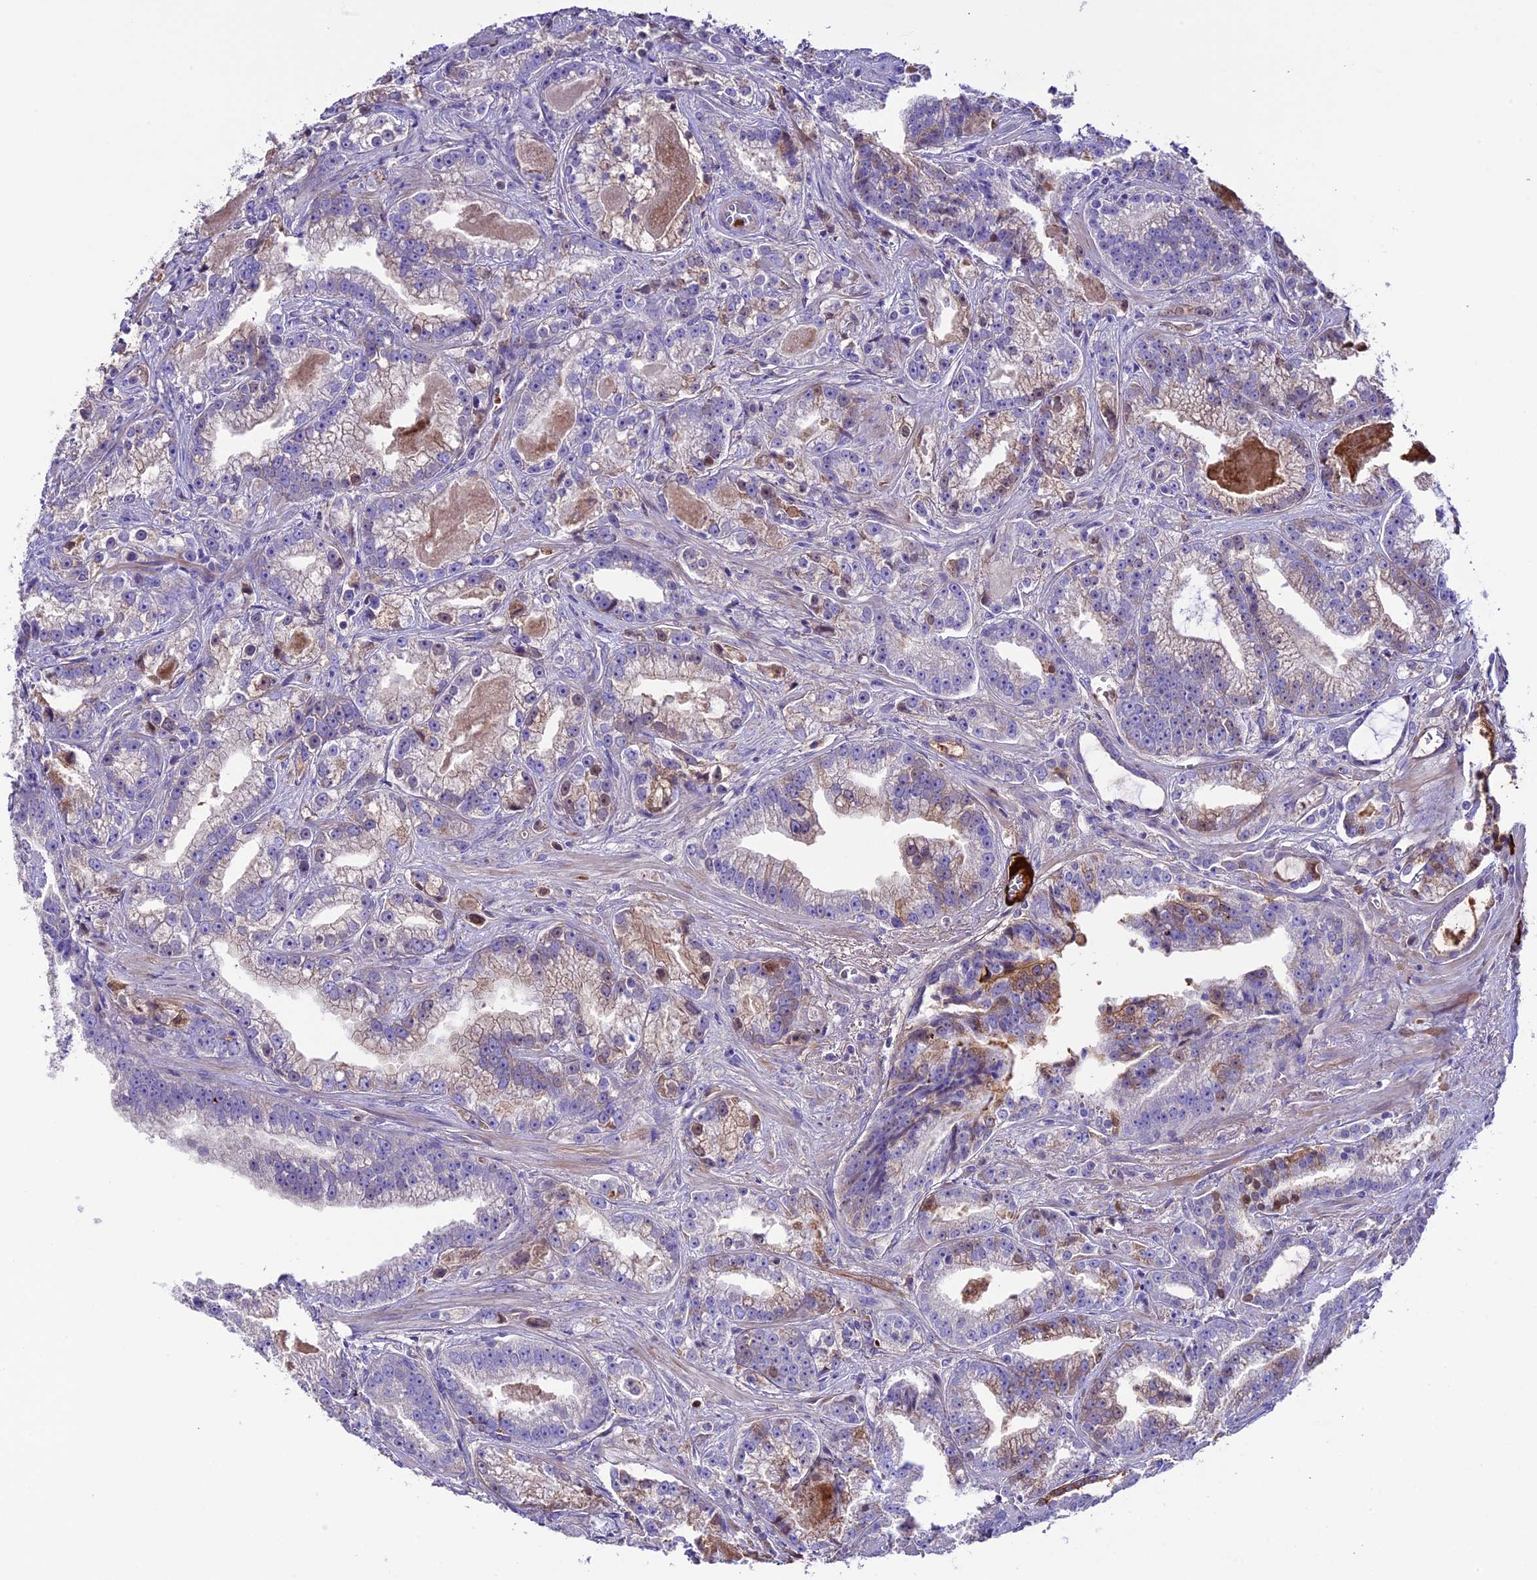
{"staining": {"intensity": "negative", "quantity": "none", "location": "none"}, "tissue": "prostate cancer", "cell_type": "Tumor cells", "image_type": "cancer", "snomed": [{"axis": "morphology", "description": "Adenocarcinoma, High grade"}, {"axis": "topography", "description": "Prostate and seminal vesicle, NOS"}], "caption": "A high-resolution micrograph shows immunohistochemistry staining of prostate cancer (high-grade adenocarcinoma), which shows no significant staining in tumor cells.", "gene": "TCP11L2", "patient": {"sex": "male", "age": 67}}